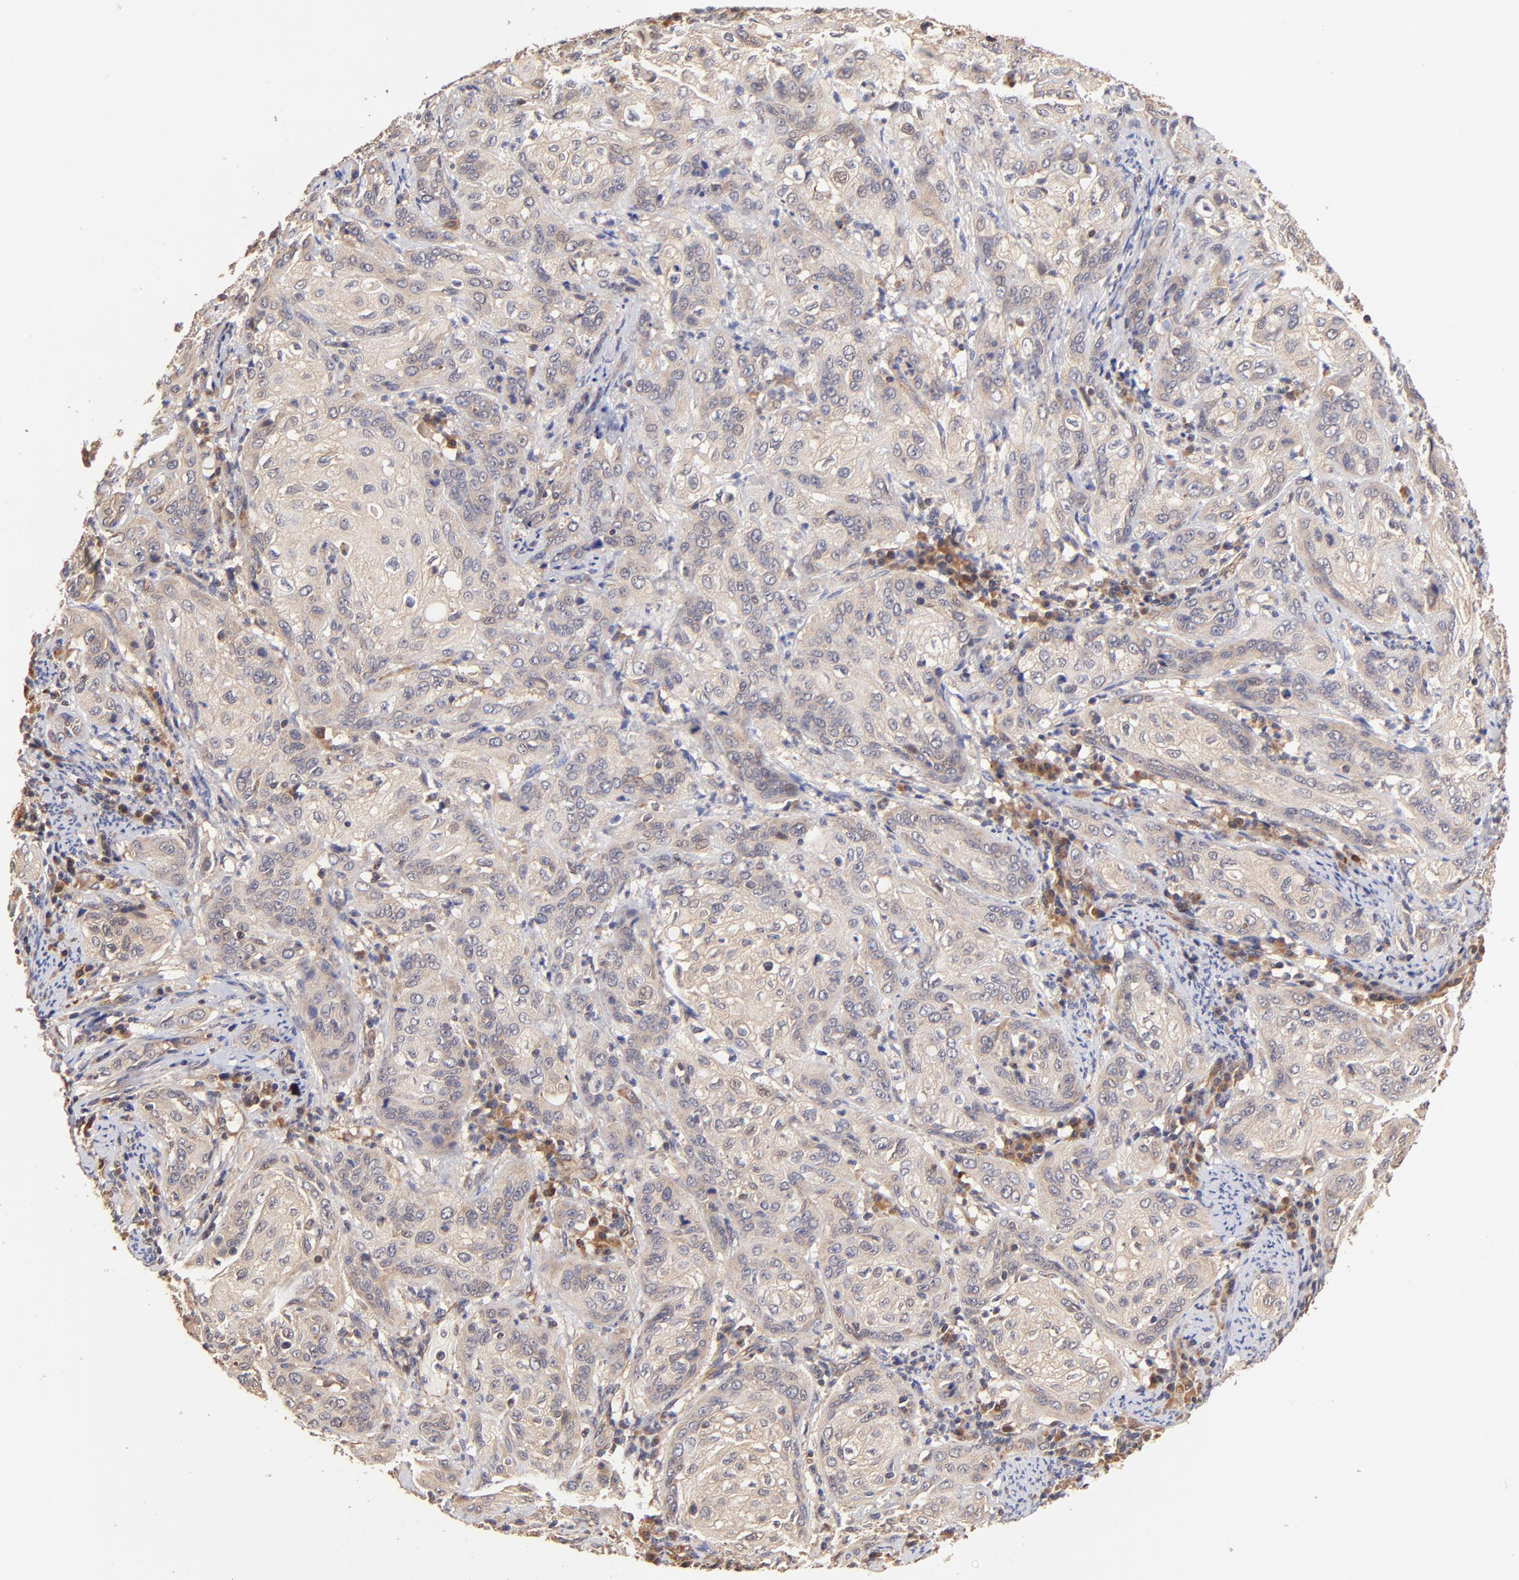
{"staining": {"intensity": "weak", "quantity": ">75%", "location": "cytoplasmic/membranous"}, "tissue": "cervical cancer", "cell_type": "Tumor cells", "image_type": "cancer", "snomed": [{"axis": "morphology", "description": "Squamous cell carcinoma, NOS"}, {"axis": "topography", "description": "Cervix"}], "caption": "Weak cytoplasmic/membranous protein positivity is seen in approximately >75% of tumor cells in cervical cancer.", "gene": "TNFAIP3", "patient": {"sex": "female", "age": 41}}